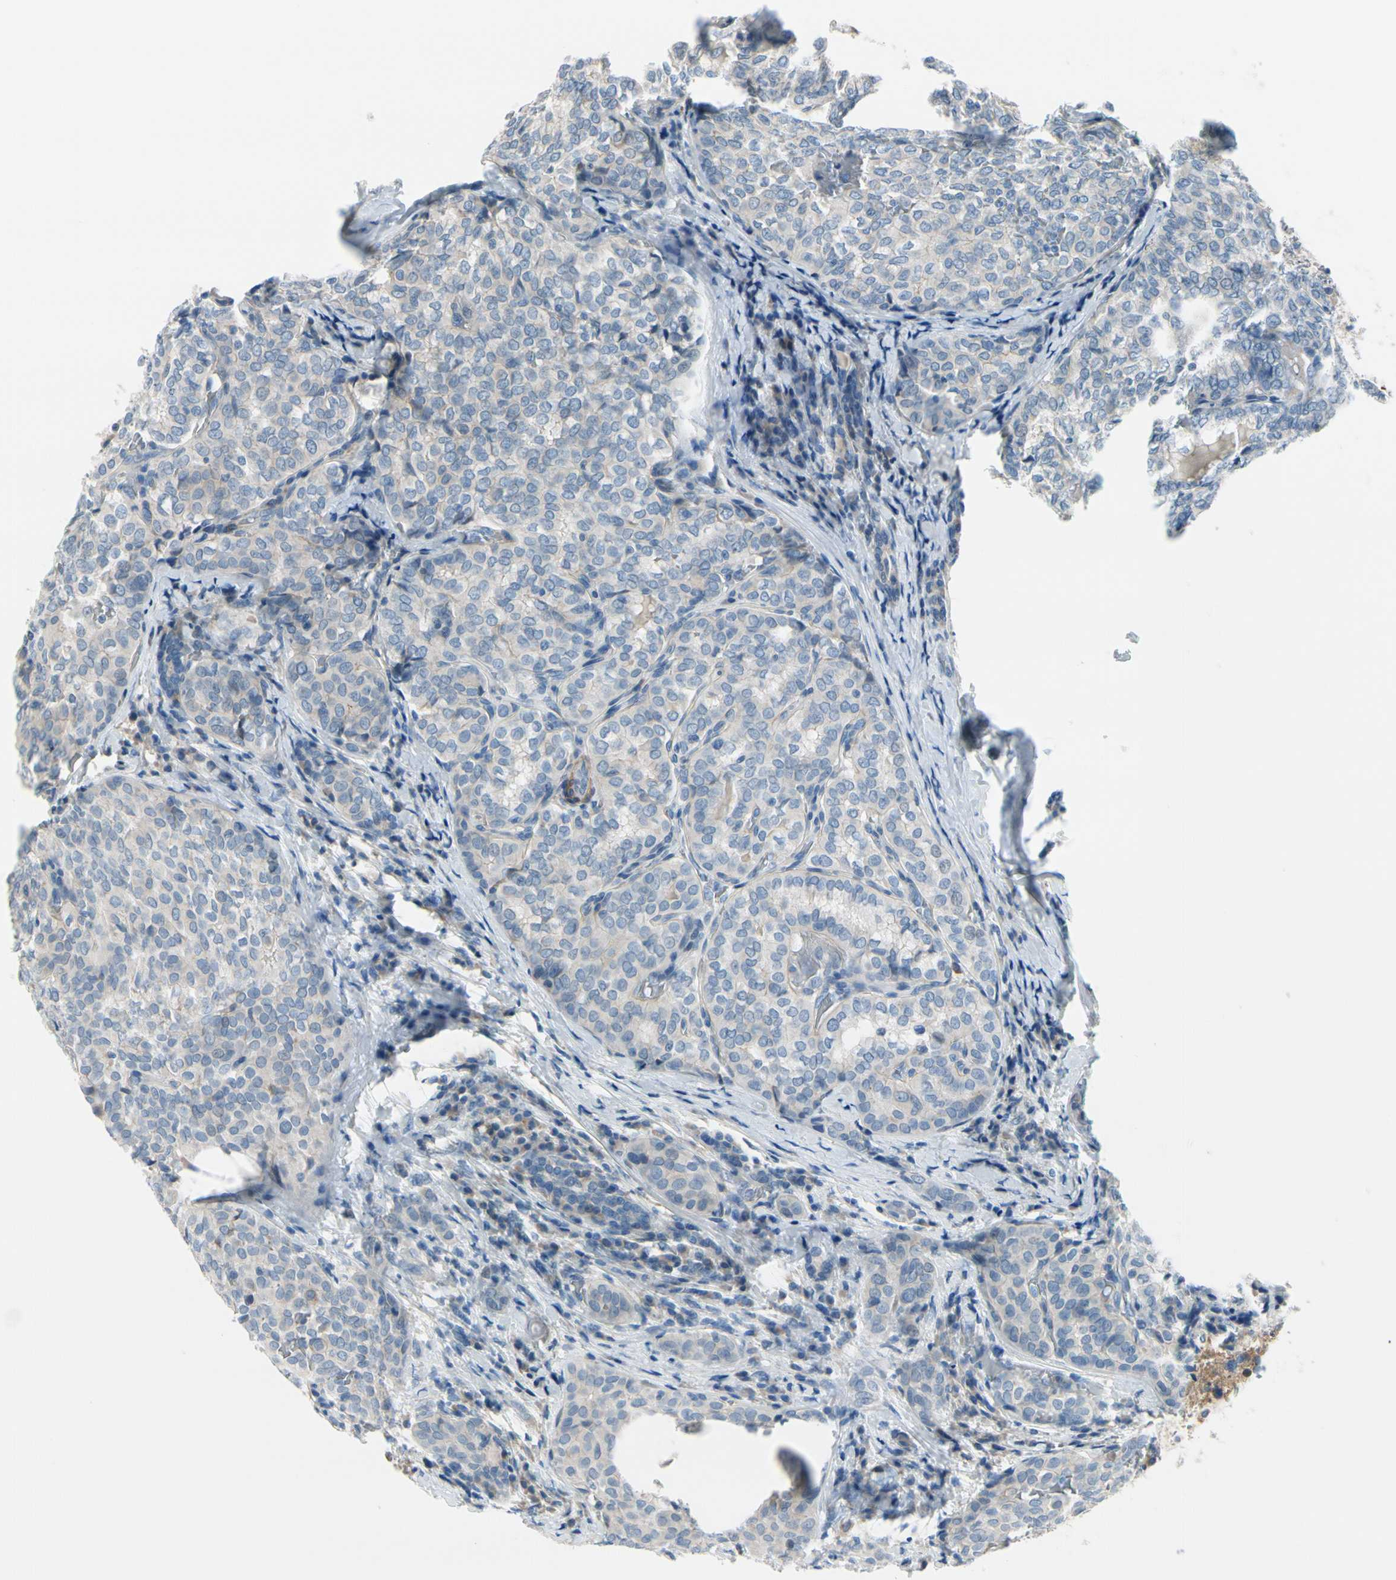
{"staining": {"intensity": "weak", "quantity": "<25%", "location": "cytoplasmic/membranous"}, "tissue": "thyroid cancer", "cell_type": "Tumor cells", "image_type": "cancer", "snomed": [{"axis": "morphology", "description": "Normal tissue, NOS"}, {"axis": "morphology", "description": "Papillary adenocarcinoma, NOS"}, {"axis": "topography", "description": "Thyroid gland"}], "caption": "A photomicrograph of human thyroid cancer is negative for staining in tumor cells. Nuclei are stained in blue.", "gene": "FCER2", "patient": {"sex": "female", "age": 30}}